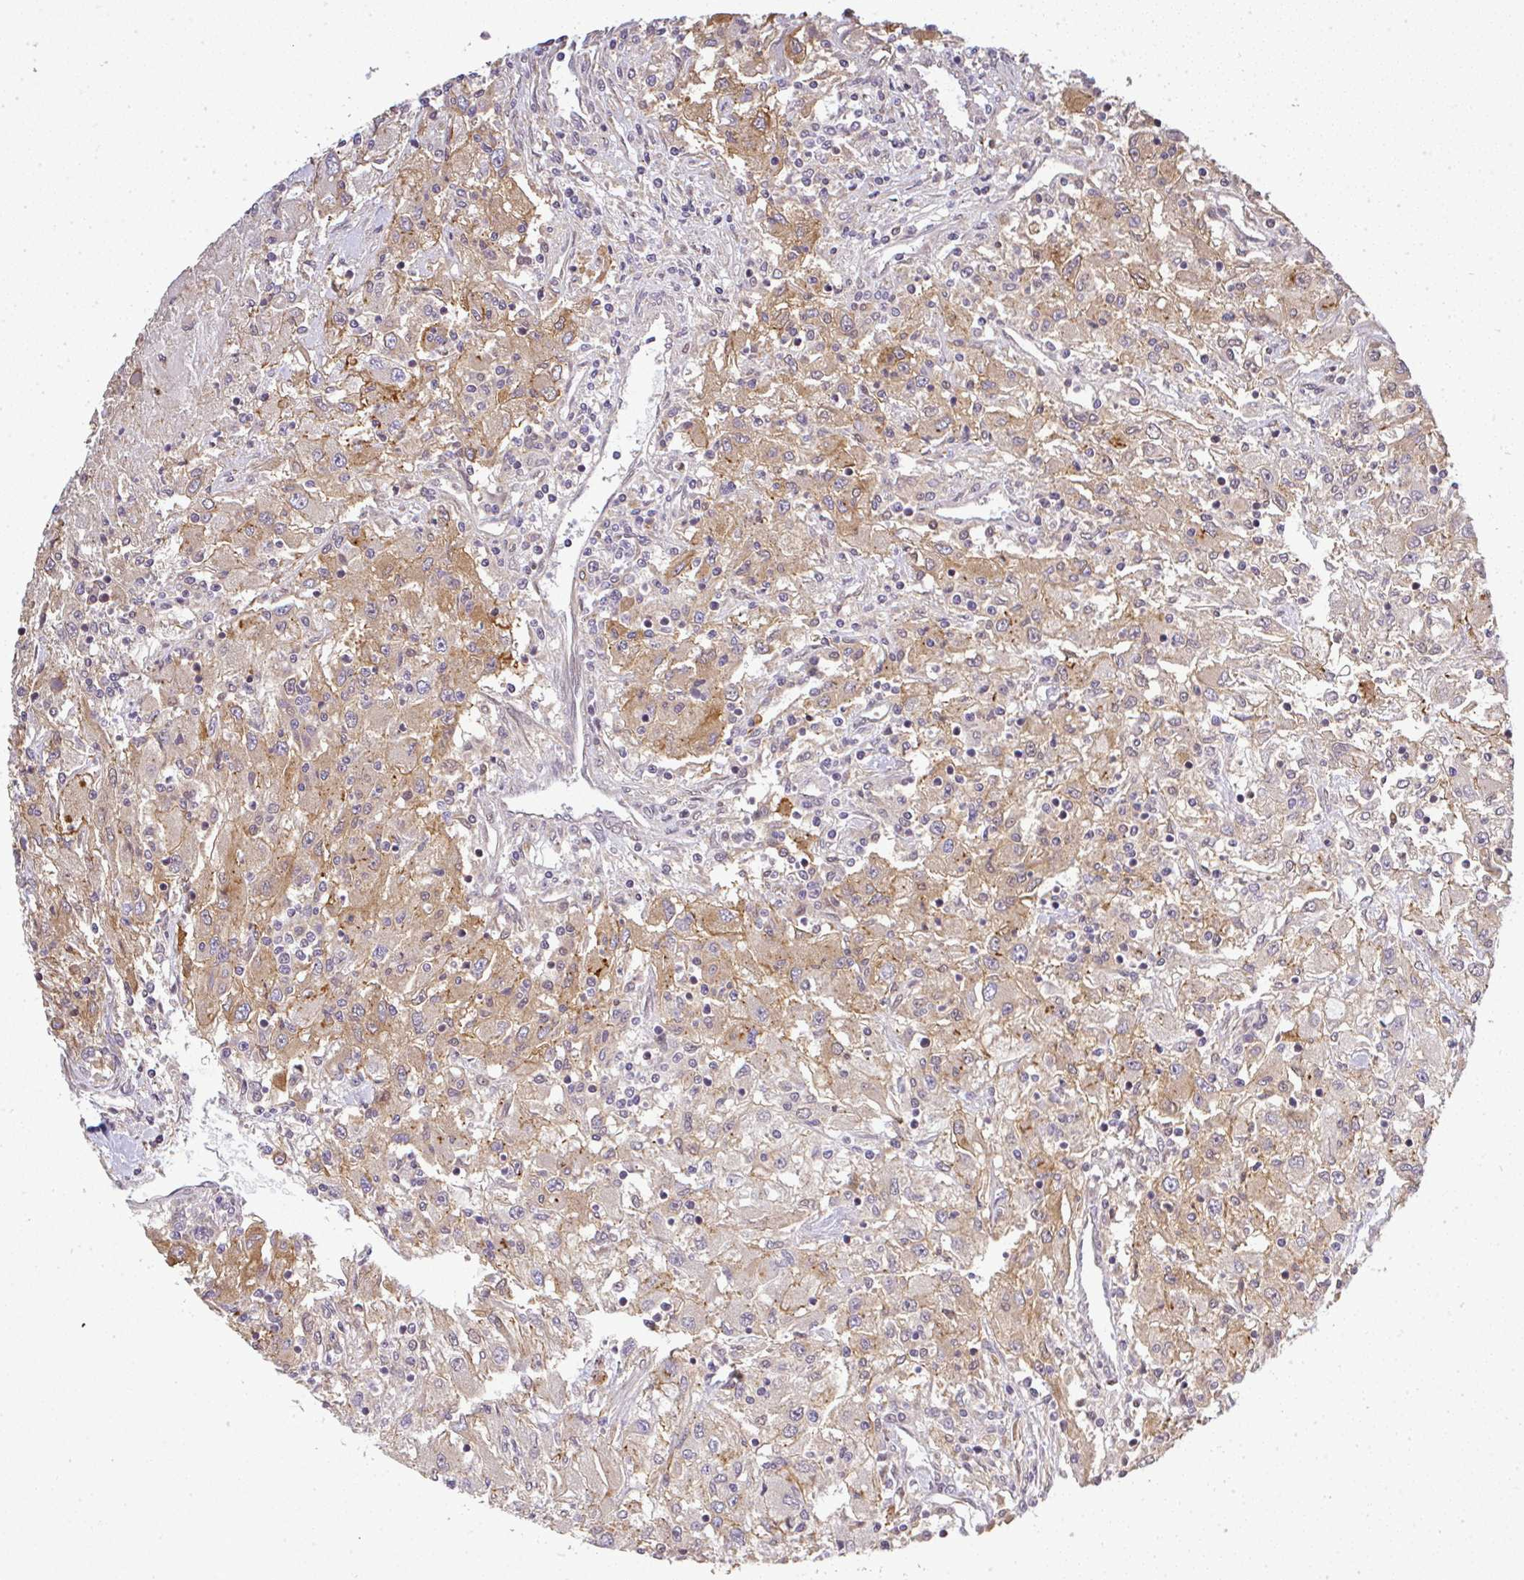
{"staining": {"intensity": "weak", "quantity": "25%-75%", "location": "cytoplasmic/membranous"}, "tissue": "renal cancer", "cell_type": "Tumor cells", "image_type": "cancer", "snomed": [{"axis": "morphology", "description": "Adenocarcinoma, NOS"}, {"axis": "topography", "description": "Kidney"}], "caption": "A brown stain shows weak cytoplasmic/membranous positivity of a protein in human adenocarcinoma (renal) tumor cells.", "gene": "FAM153A", "patient": {"sex": "female", "age": 67}}